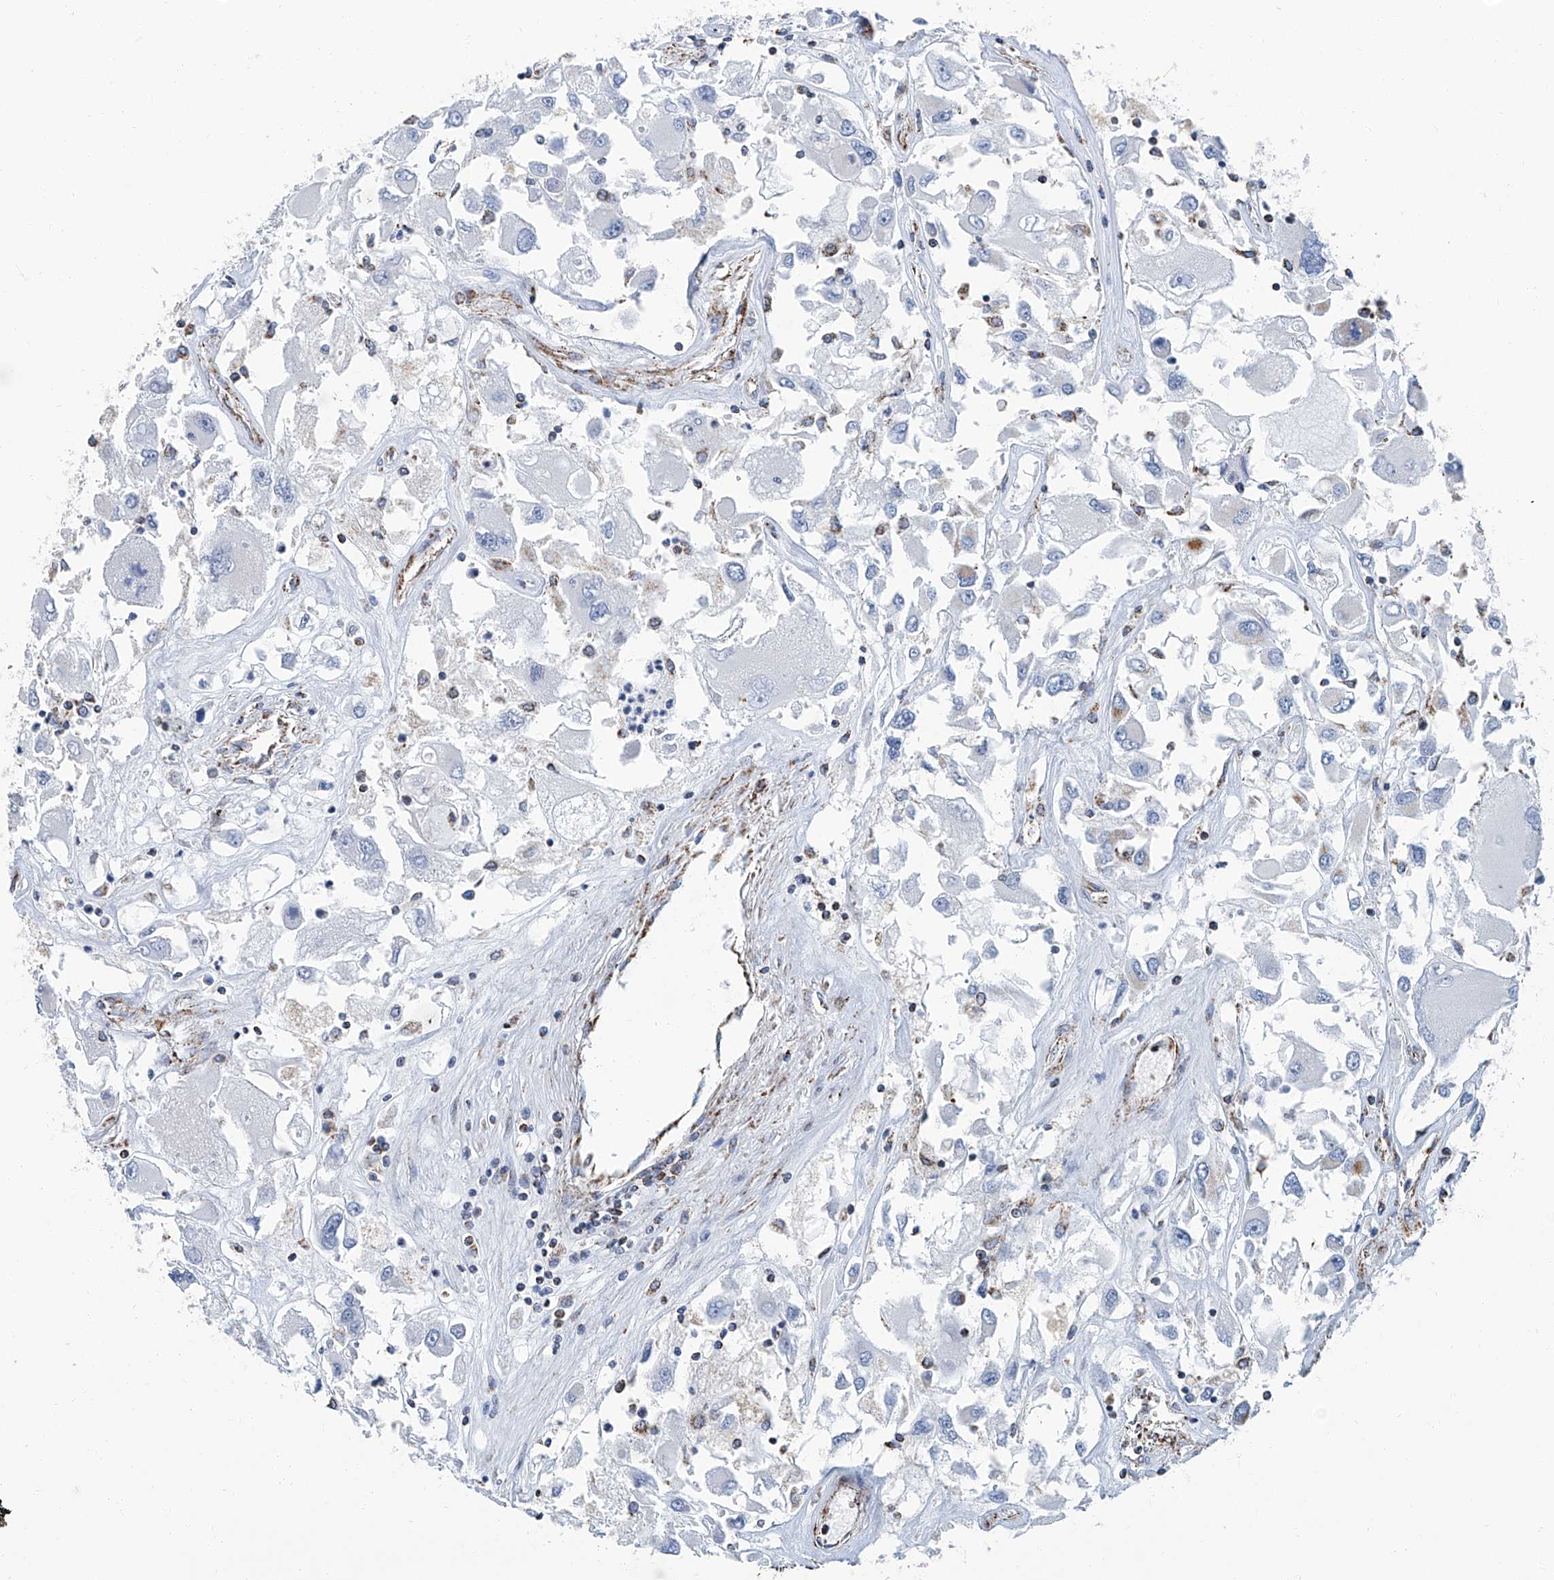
{"staining": {"intensity": "negative", "quantity": "none", "location": "none"}, "tissue": "renal cancer", "cell_type": "Tumor cells", "image_type": "cancer", "snomed": [{"axis": "morphology", "description": "Adenocarcinoma, NOS"}, {"axis": "topography", "description": "Kidney"}], "caption": "Immunohistochemical staining of renal adenocarcinoma displays no significant staining in tumor cells.", "gene": "MT-ND1", "patient": {"sex": "female", "age": 52}}